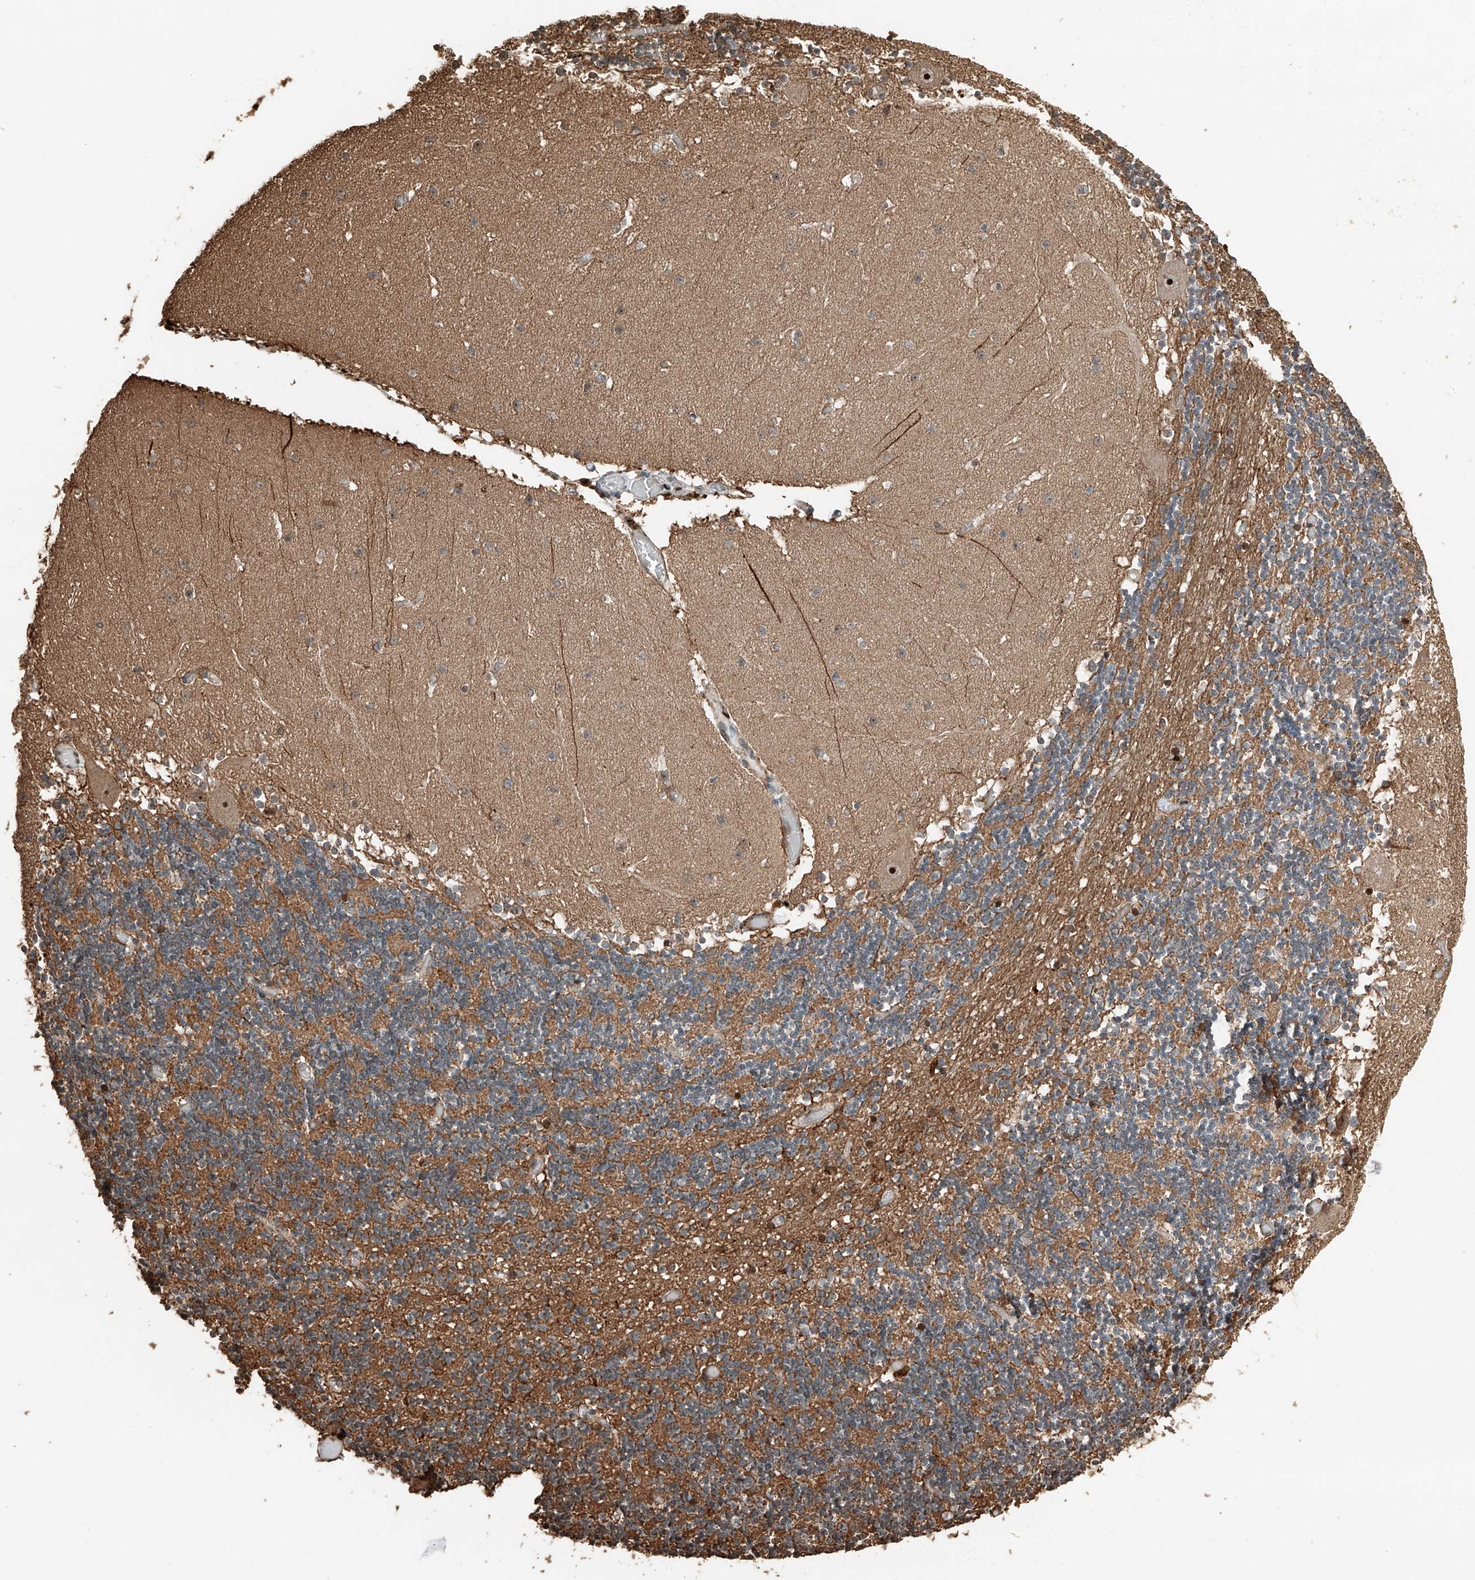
{"staining": {"intensity": "moderate", "quantity": "25%-75%", "location": "cytoplasmic/membranous"}, "tissue": "cerebellum", "cell_type": "Cells in granular layer", "image_type": "normal", "snomed": [{"axis": "morphology", "description": "Normal tissue, NOS"}, {"axis": "topography", "description": "Cerebellum"}], "caption": "IHC photomicrograph of normal cerebellum: cerebellum stained using immunohistochemistry displays medium levels of moderate protein expression localized specifically in the cytoplasmic/membranous of cells in granular layer, appearing as a cytoplasmic/membranous brown color.", "gene": "RMND1", "patient": {"sex": "female", "age": 28}}